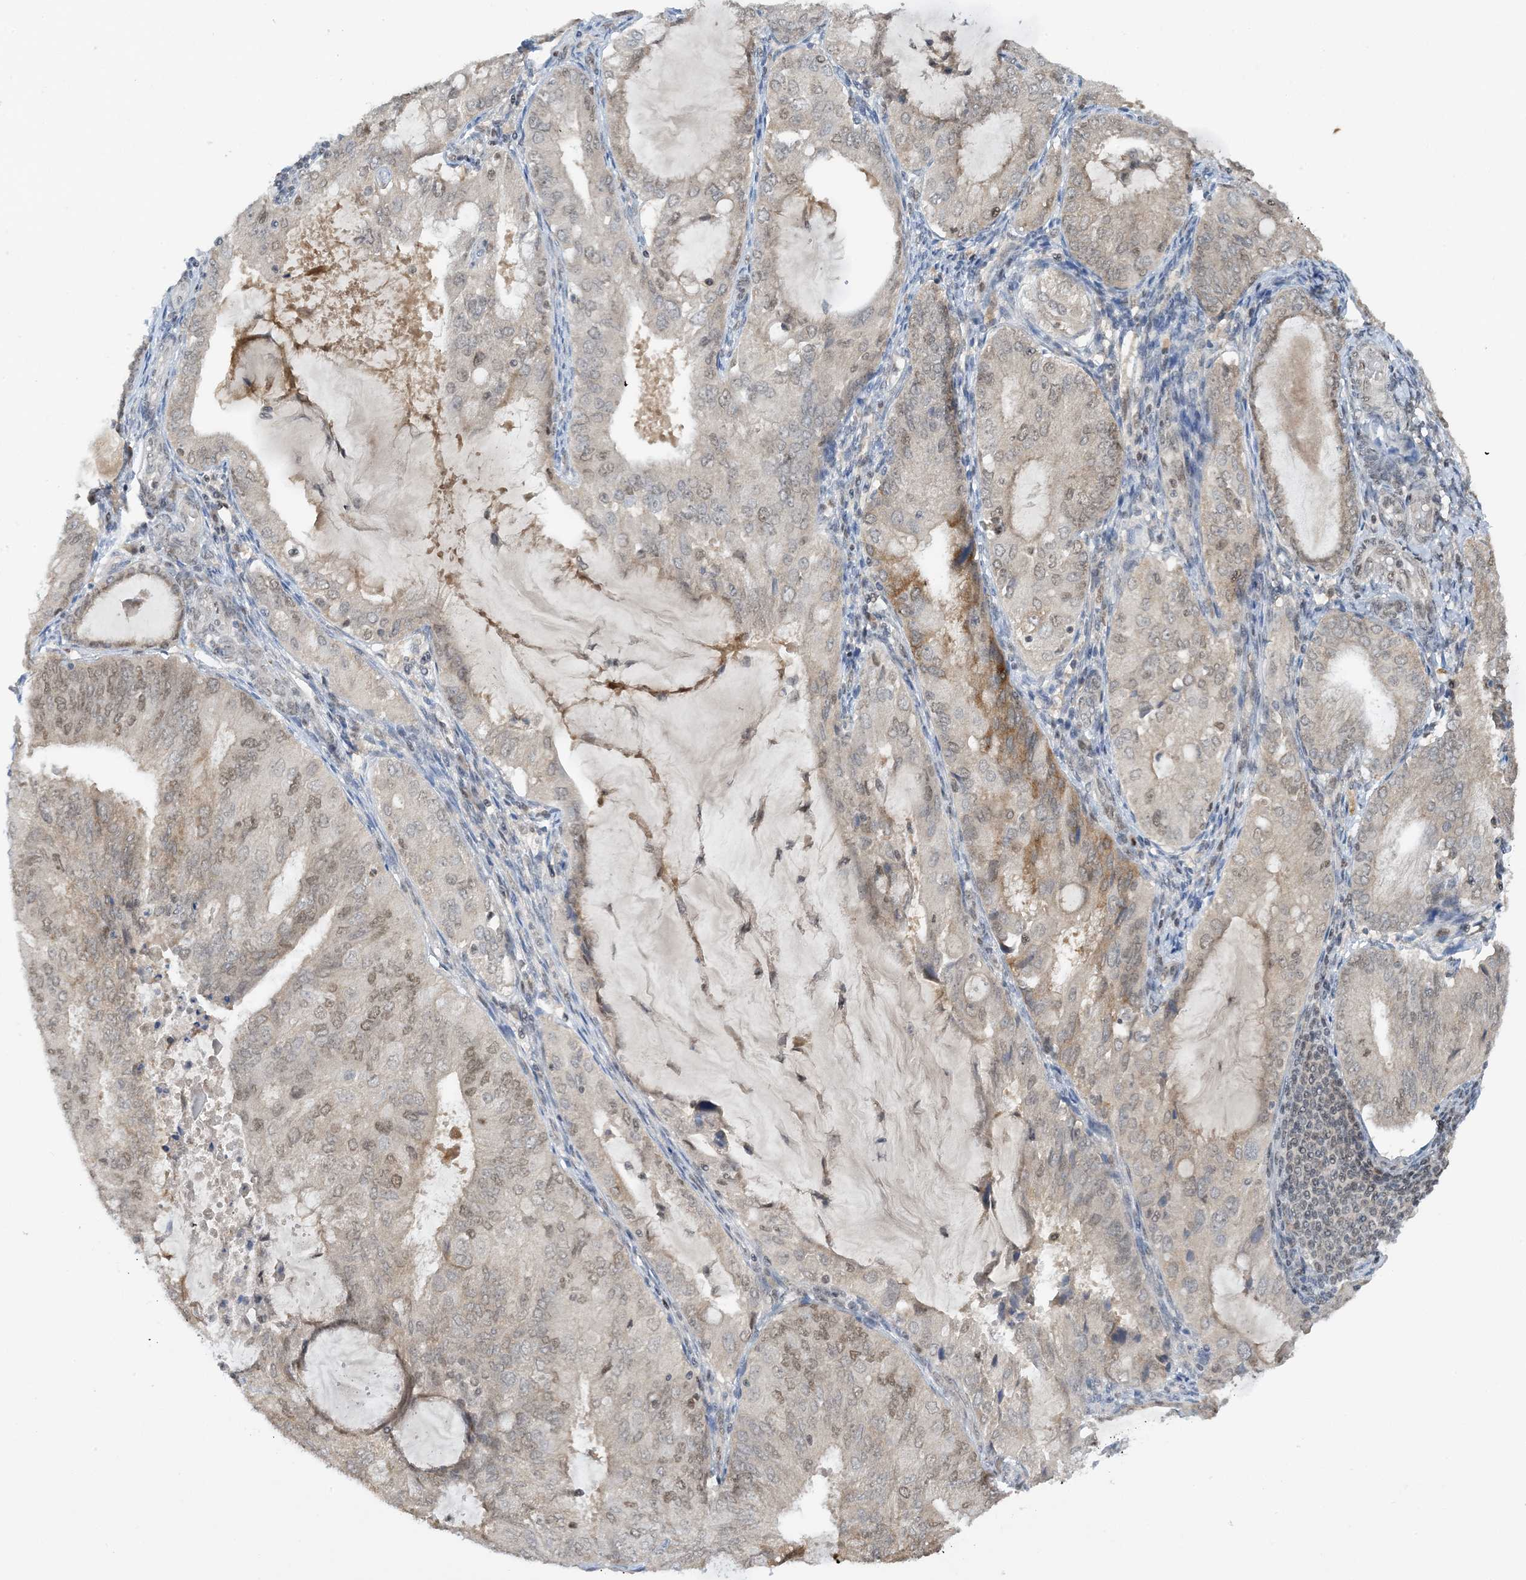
{"staining": {"intensity": "weak", "quantity": "<25%", "location": "cytoplasmic/membranous,nuclear"}, "tissue": "endometrial cancer", "cell_type": "Tumor cells", "image_type": "cancer", "snomed": [{"axis": "morphology", "description": "Adenocarcinoma, NOS"}, {"axis": "topography", "description": "Endometrium"}], "caption": "Immunohistochemical staining of human adenocarcinoma (endometrial) exhibits no significant expression in tumor cells.", "gene": "ACYP2", "patient": {"sex": "female", "age": 81}}